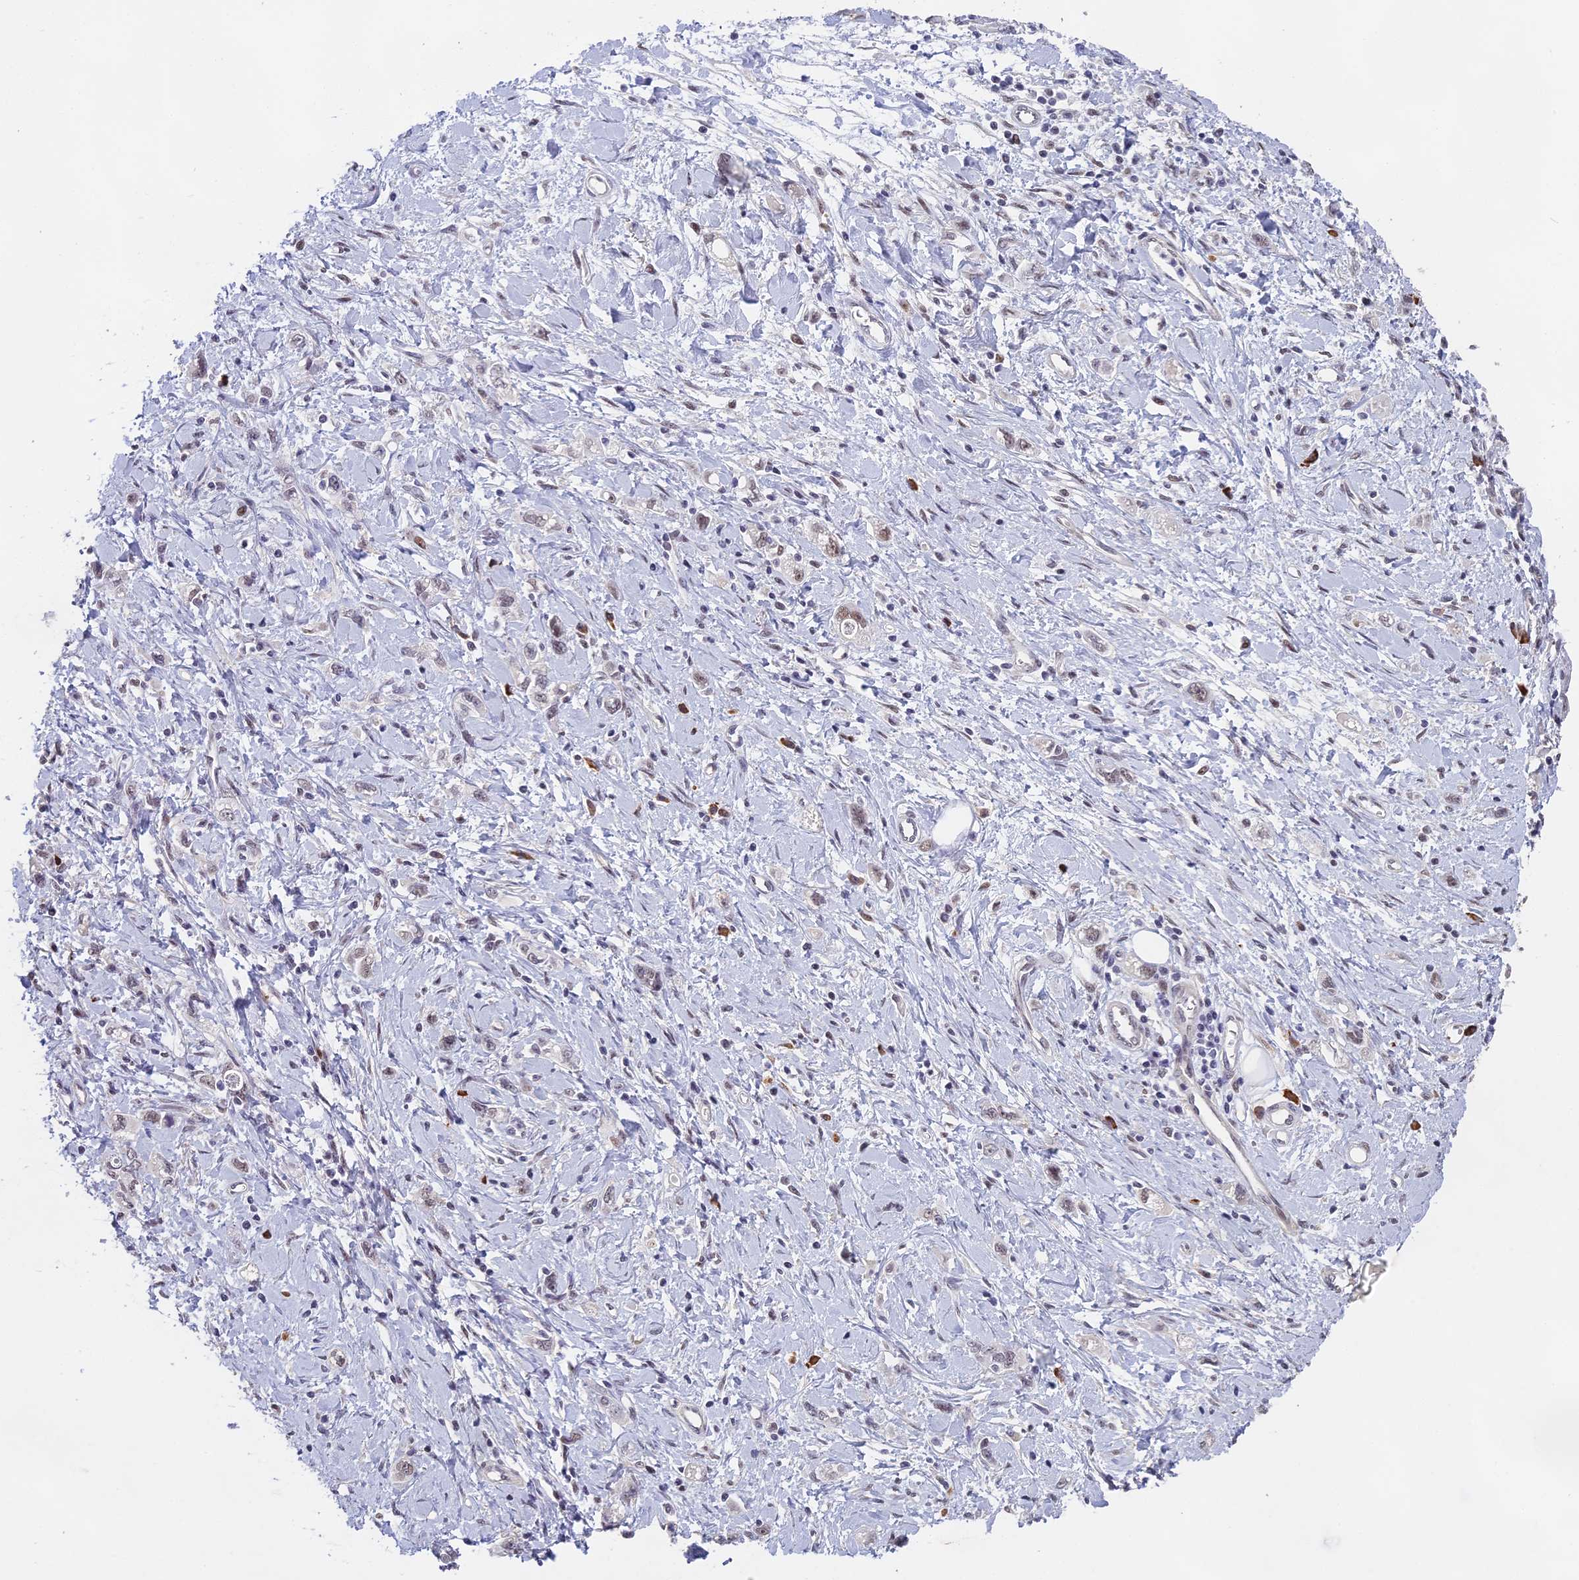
{"staining": {"intensity": "weak", "quantity": "<25%", "location": "nuclear"}, "tissue": "stomach cancer", "cell_type": "Tumor cells", "image_type": "cancer", "snomed": [{"axis": "morphology", "description": "Adenocarcinoma, NOS"}, {"axis": "topography", "description": "Stomach"}], "caption": "Immunohistochemistry (IHC) histopathology image of stomach cancer stained for a protein (brown), which displays no positivity in tumor cells. (DAB IHC, high magnification).", "gene": "MORF4L1", "patient": {"sex": "female", "age": 76}}